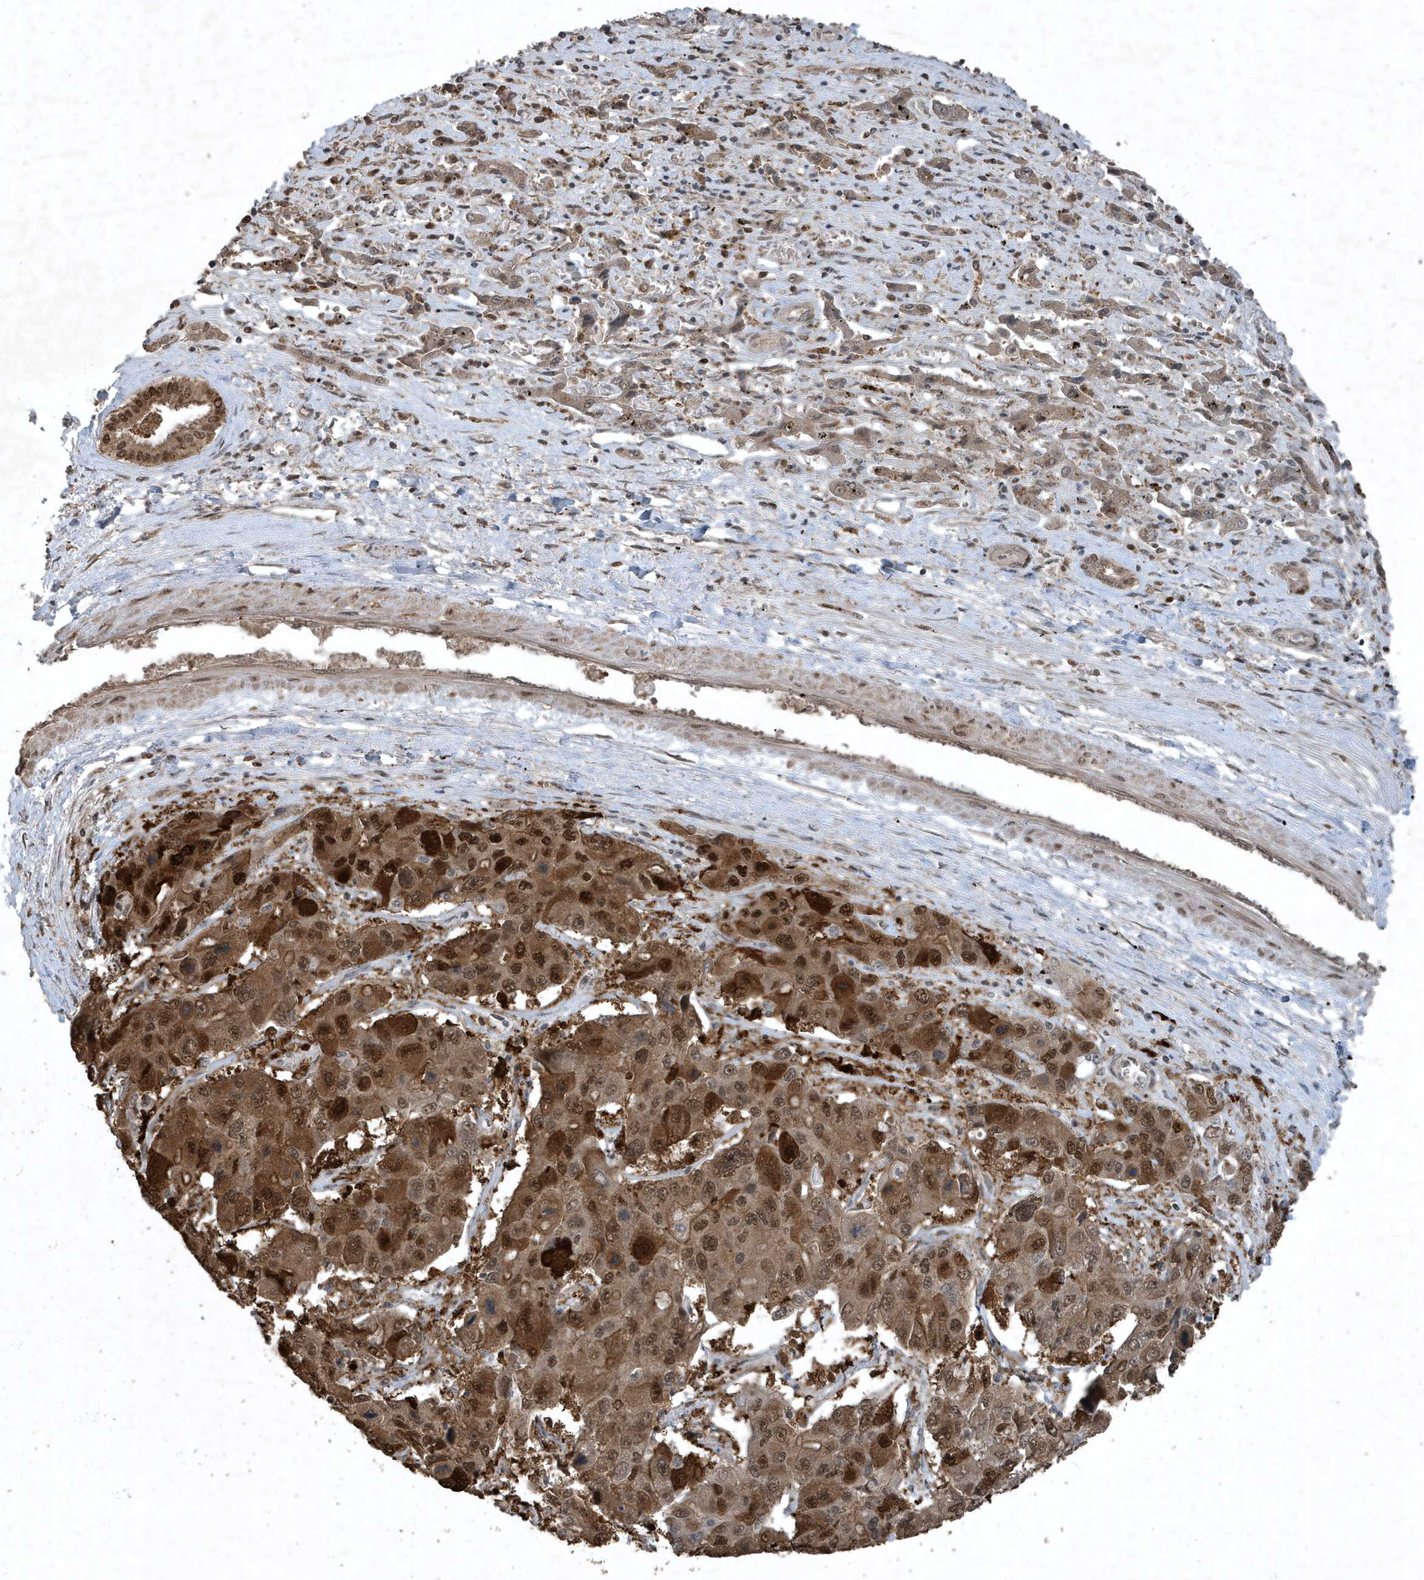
{"staining": {"intensity": "strong", "quantity": ">75%", "location": "cytoplasmic/membranous,nuclear"}, "tissue": "liver cancer", "cell_type": "Tumor cells", "image_type": "cancer", "snomed": [{"axis": "morphology", "description": "Cholangiocarcinoma"}, {"axis": "topography", "description": "Liver"}], "caption": "The image demonstrates a brown stain indicating the presence of a protein in the cytoplasmic/membranous and nuclear of tumor cells in liver cholangiocarcinoma.", "gene": "HSPA1A", "patient": {"sex": "male", "age": 67}}